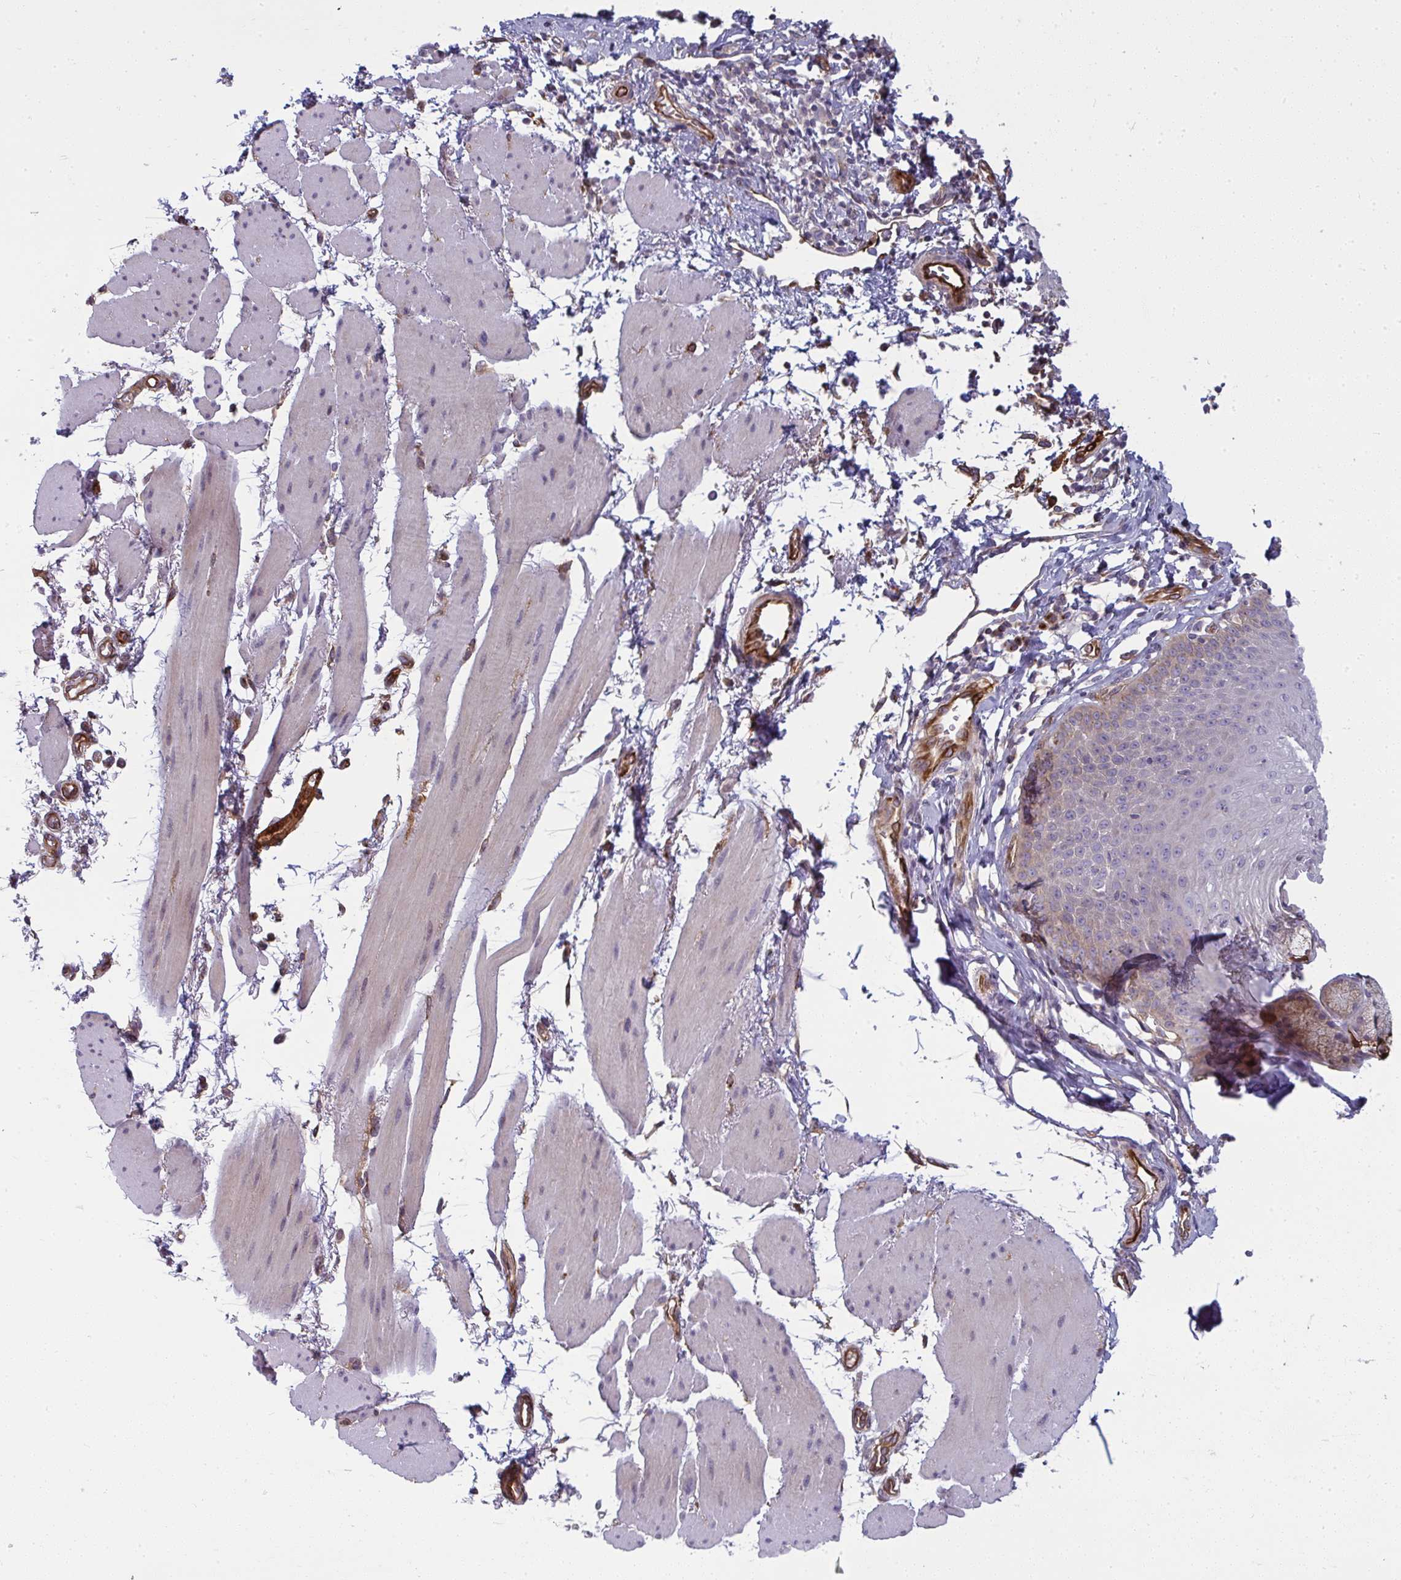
{"staining": {"intensity": "negative", "quantity": "none", "location": "none"}, "tissue": "esophagus", "cell_type": "Squamous epithelial cells", "image_type": "normal", "snomed": [{"axis": "morphology", "description": "Normal tissue, NOS"}, {"axis": "topography", "description": "Esophagus"}], "caption": "The immunohistochemistry photomicrograph has no significant expression in squamous epithelial cells of esophagus. (DAB IHC, high magnification).", "gene": "IFIT3", "patient": {"sex": "female", "age": 81}}